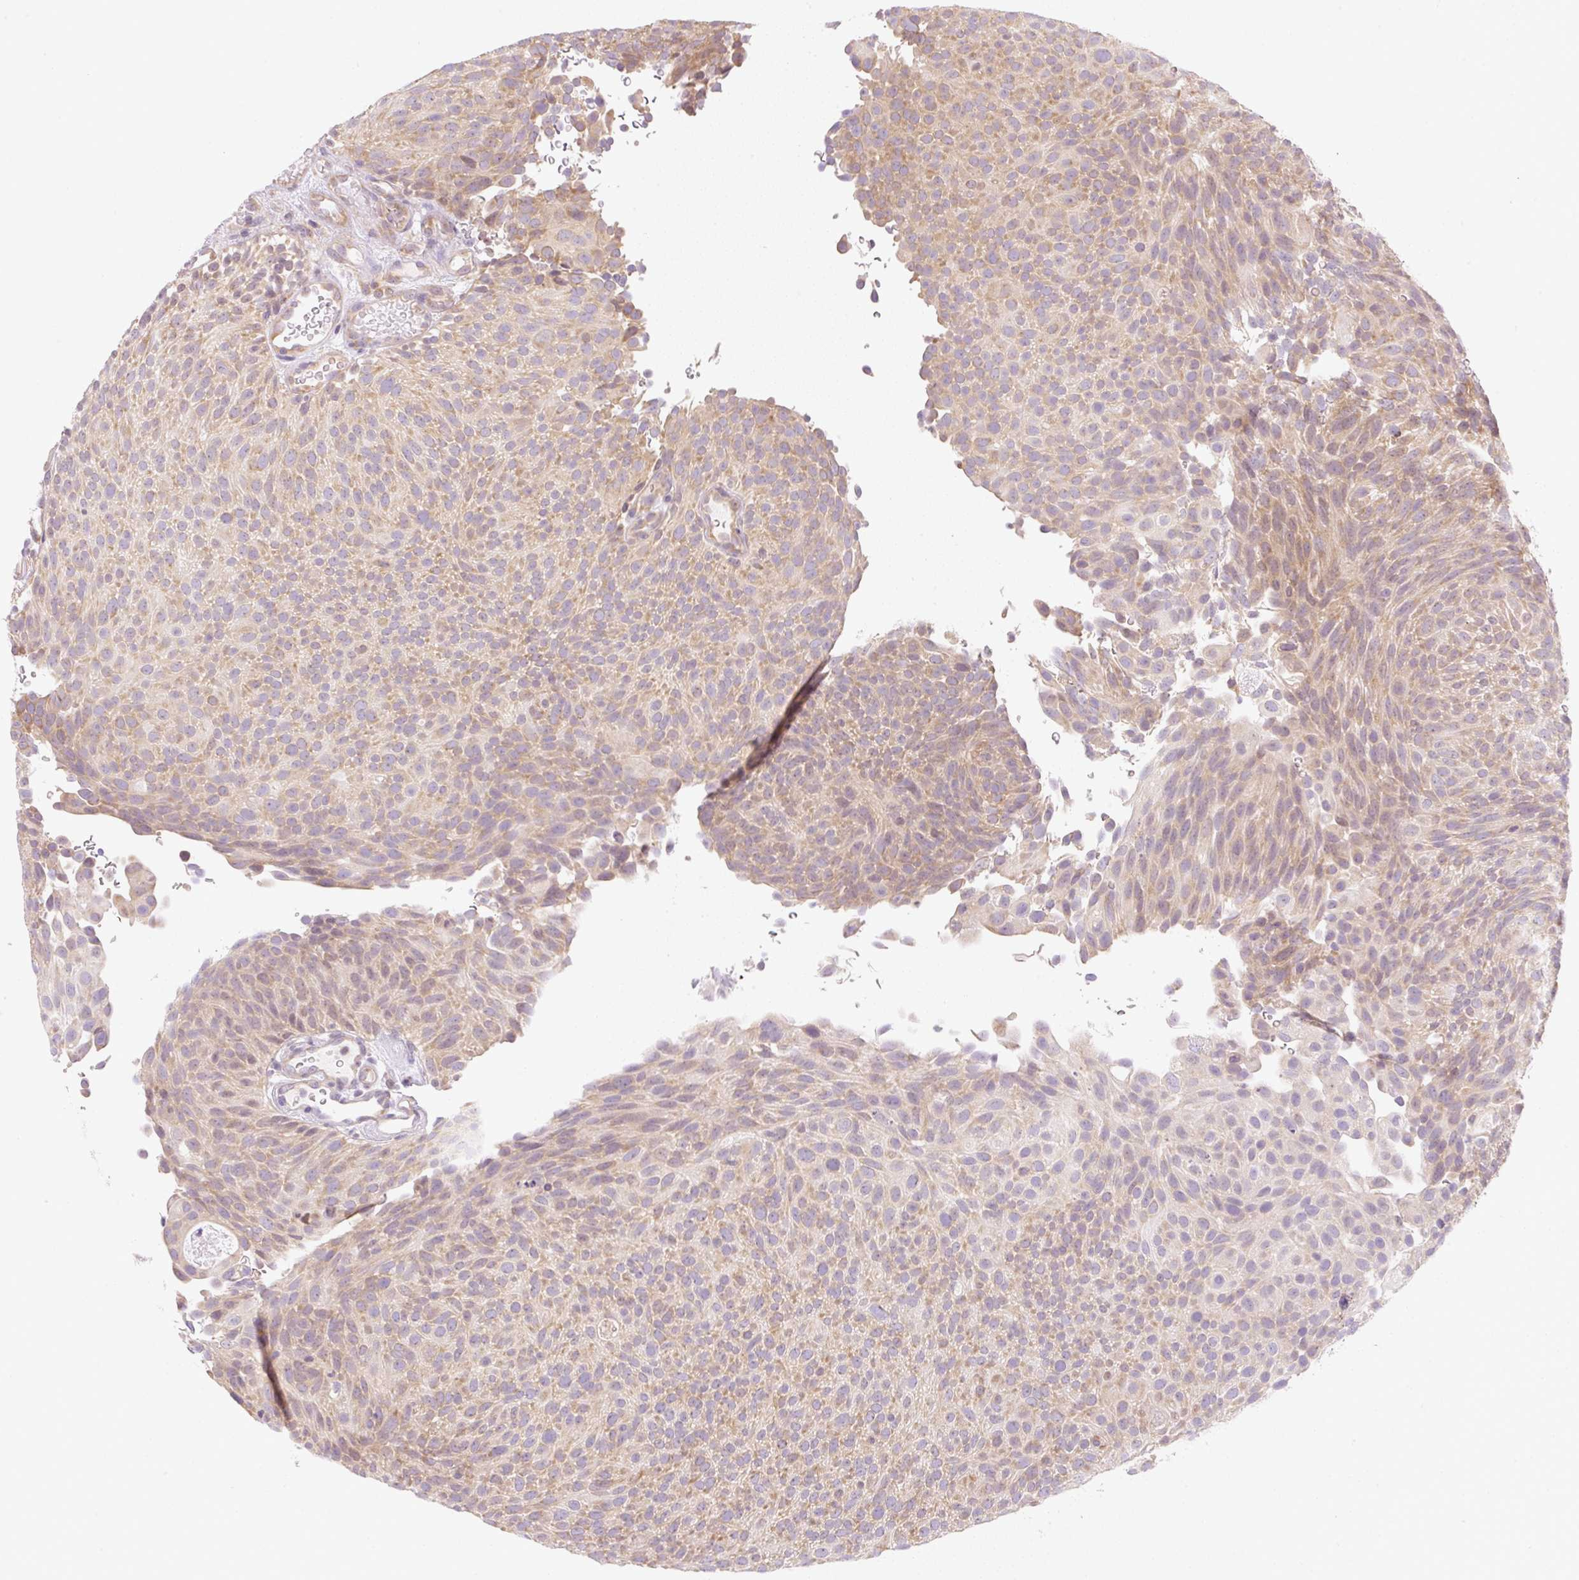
{"staining": {"intensity": "moderate", "quantity": ">75%", "location": "cytoplasmic/membranous"}, "tissue": "urothelial cancer", "cell_type": "Tumor cells", "image_type": "cancer", "snomed": [{"axis": "morphology", "description": "Urothelial carcinoma, Low grade"}, {"axis": "topography", "description": "Urinary bladder"}], "caption": "Protein staining of urothelial carcinoma (low-grade) tissue displays moderate cytoplasmic/membranous positivity in approximately >75% of tumor cells. The protein of interest is shown in brown color, while the nuclei are stained blue.", "gene": "RPL18A", "patient": {"sex": "male", "age": 78}}